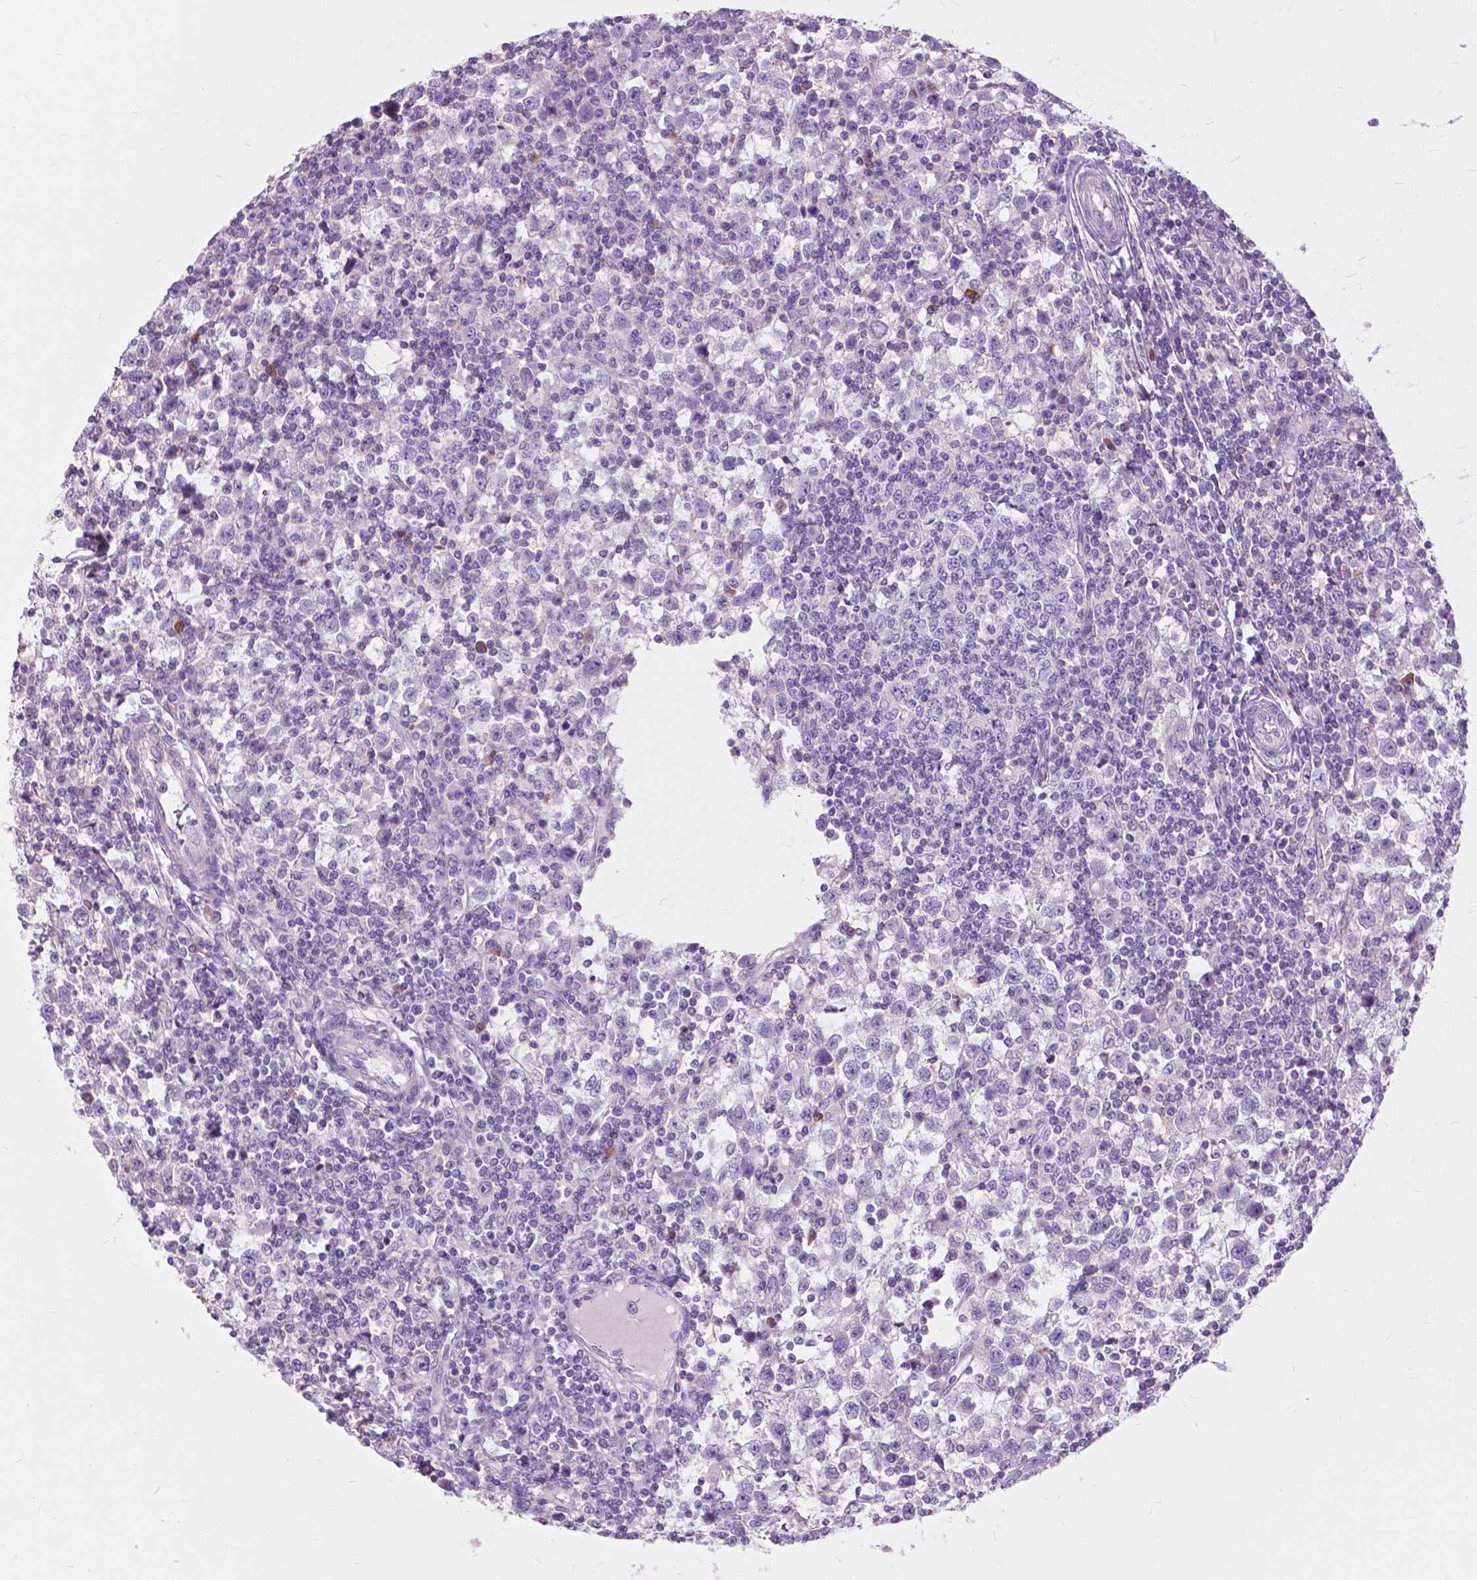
{"staining": {"intensity": "negative", "quantity": "none", "location": "none"}, "tissue": "testis cancer", "cell_type": "Tumor cells", "image_type": "cancer", "snomed": [{"axis": "morphology", "description": "Seminoma, NOS"}, {"axis": "topography", "description": "Testis"}], "caption": "Testis cancer was stained to show a protein in brown. There is no significant staining in tumor cells.", "gene": "PRR35", "patient": {"sex": "male", "age": 34}}